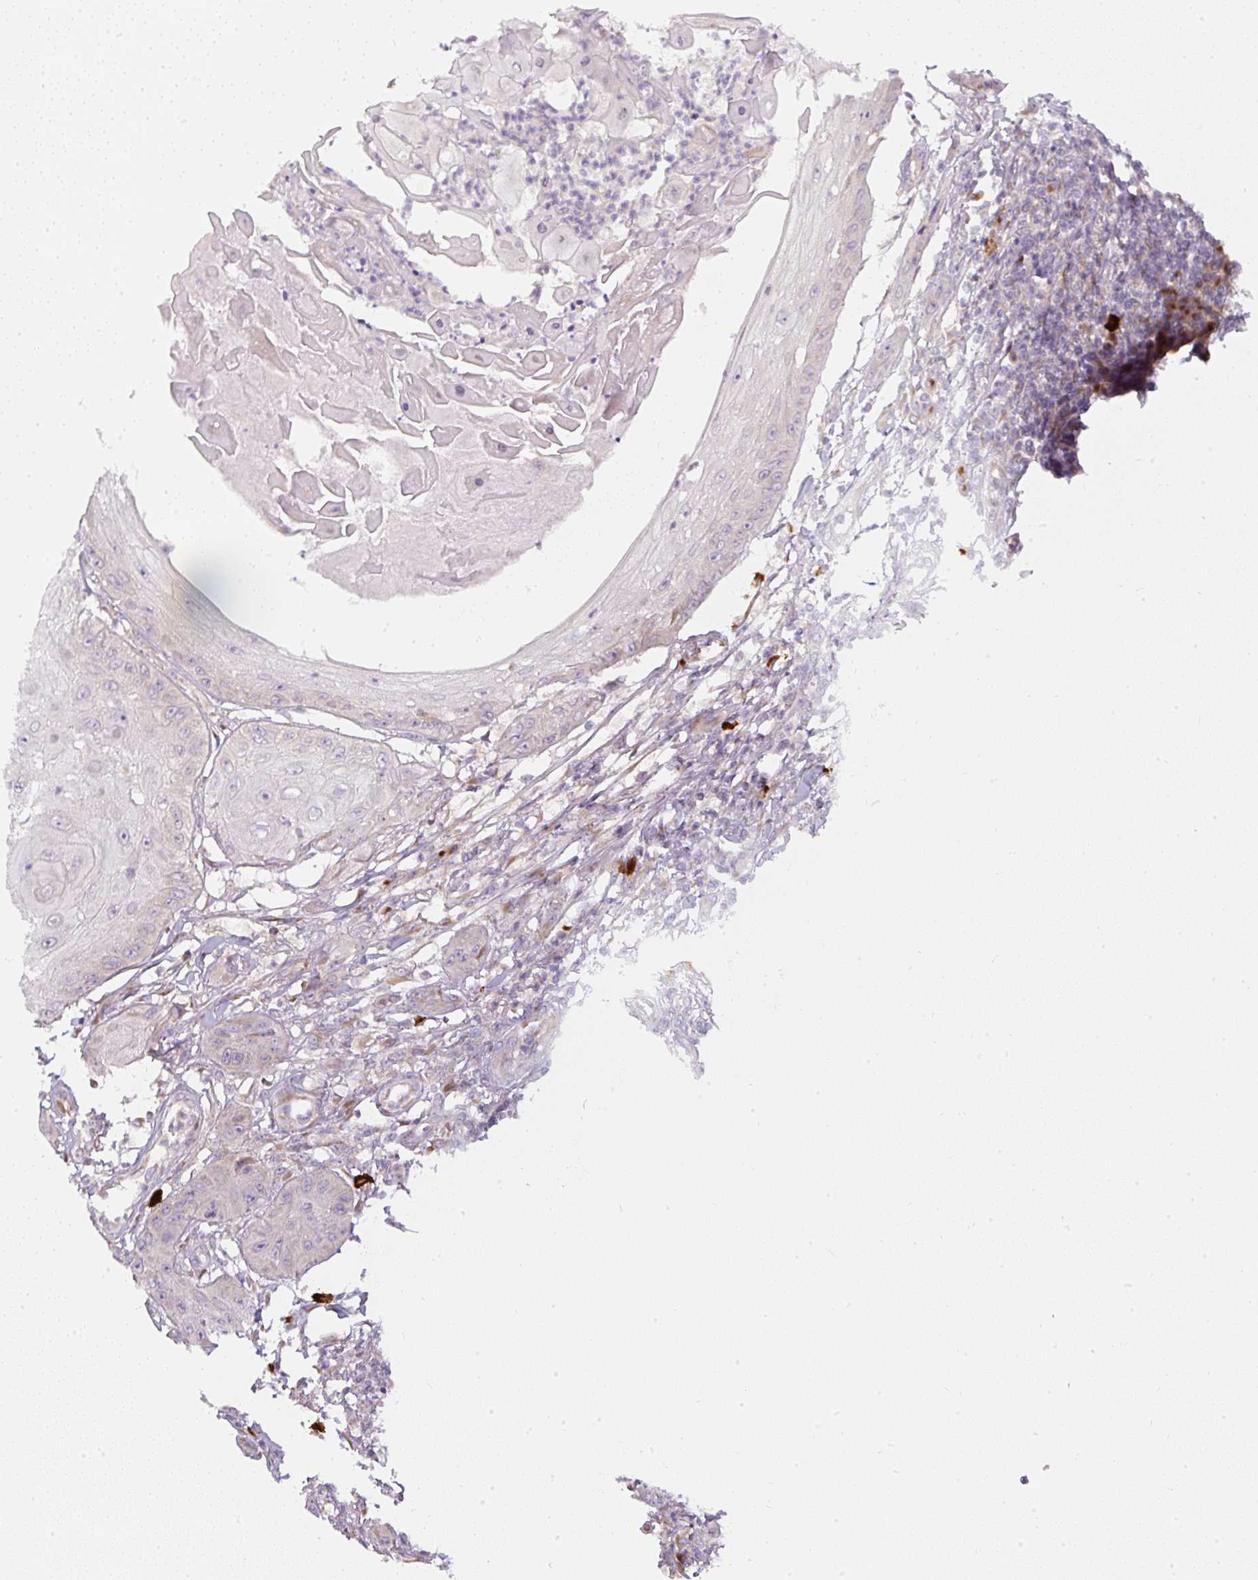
{"staining": {"intensity": "negative", "quantity": "none", "location": "none"}, "tissue": "skin cancer", "cell_type": "Tumor cells", "image_type": "cancer", "snomed": [{"axis": "morphology", "description": "Squamous cell carcinoma, NOS"}, {"axis": "topography", "description": "Skin"}], "caption": "A high-resolution photomicrograph shows IHC staining of skin cancer (squamous cell carcinoma), which demonstrates no significant positivity in tumor cells.", "gene": "MLX", "patient": {"sex": "male", "age": 70}}